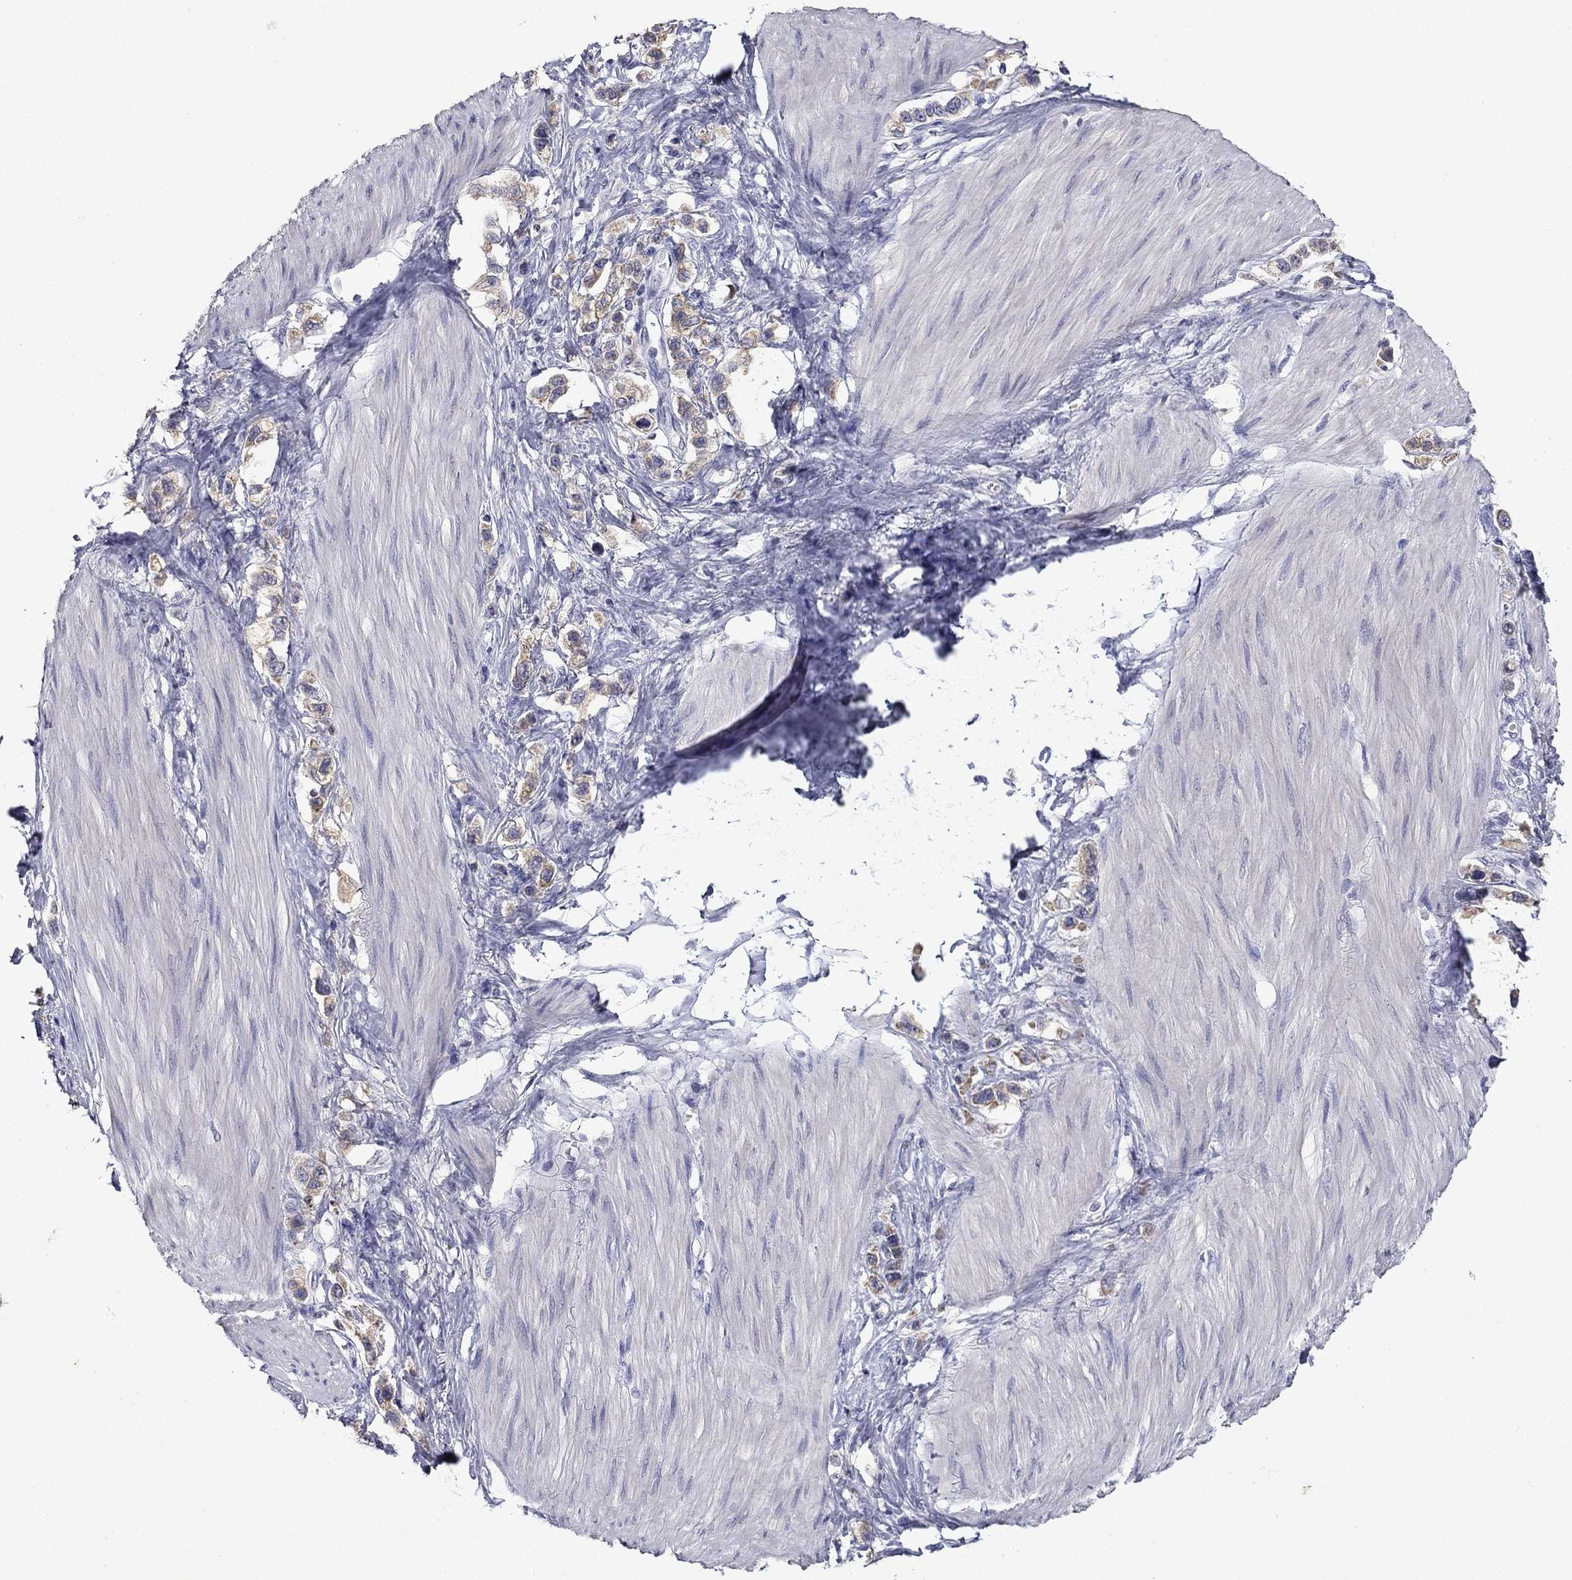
{"staining": {"intensity": "moderate", "quantity": ">75%", "location": "cytoplasmic/membranous"}, "tissue": "stomach cancer", "cell_type": "Tumor cells", "image_type": "cancer", "snomed": [{"axis": "morphology", "description": "Normal tissue, NOS"}, {"axis": "morphology", "description": "Adenocarcinoma, NOS"}, {"axis": "morphology", "description": "Adenocarcinoma, High grade"}, {"axis": "topography", "description": "Stomach, upper"}, {"axis": "topography", "description": "Stomach"}], "caption": "A high-resolution image shows immunohistochemistry staining of stomach cancer (adenocarcinoma), which demonstrates moderate cytoplasmic/membranous staining in about >75% of tumor cells. (IHC, brightfield microscopy, high magnification).", "gene": "IRF5", "patient": {"sex": "female", "age": 65}}